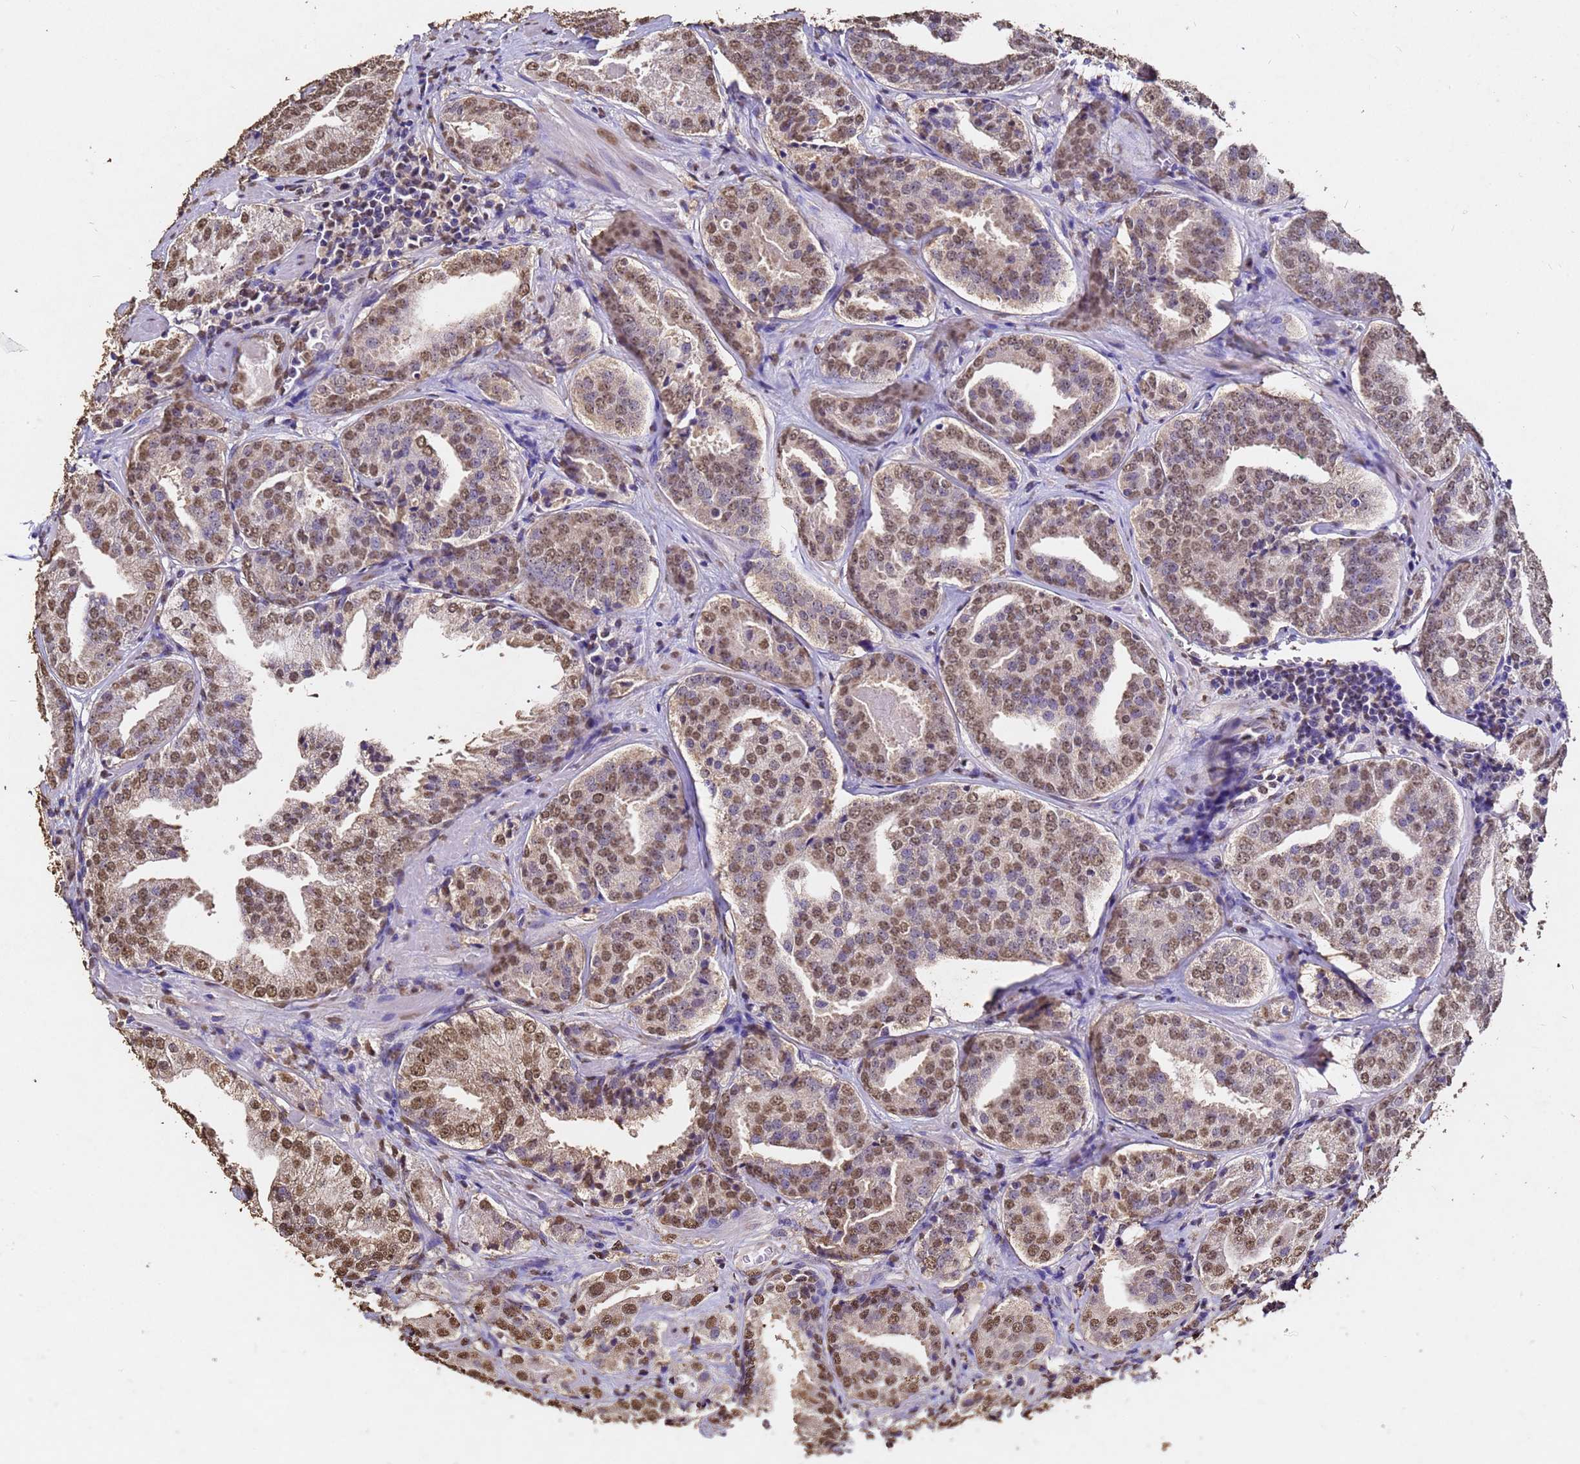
{"staining": {"intensity": "moderate", "quantity": ">75%", "location": "nuclear"}, "tissue": "prostate cancer", "cell_type": "Tumor cells", "image_type": "cancer", "snomed": [{"axis": "morphology", "description": "Adenocarcinoma, Low grade"}, {"axis": "topography", "description": "Prostate"}], "caption": "Prostate low-grade adenocarcinoma stained with a protein marker demonstrates moderate staining in tumor cells.", "gene": "MYOCD", "patient": {"sex": "male", "age": 60}}